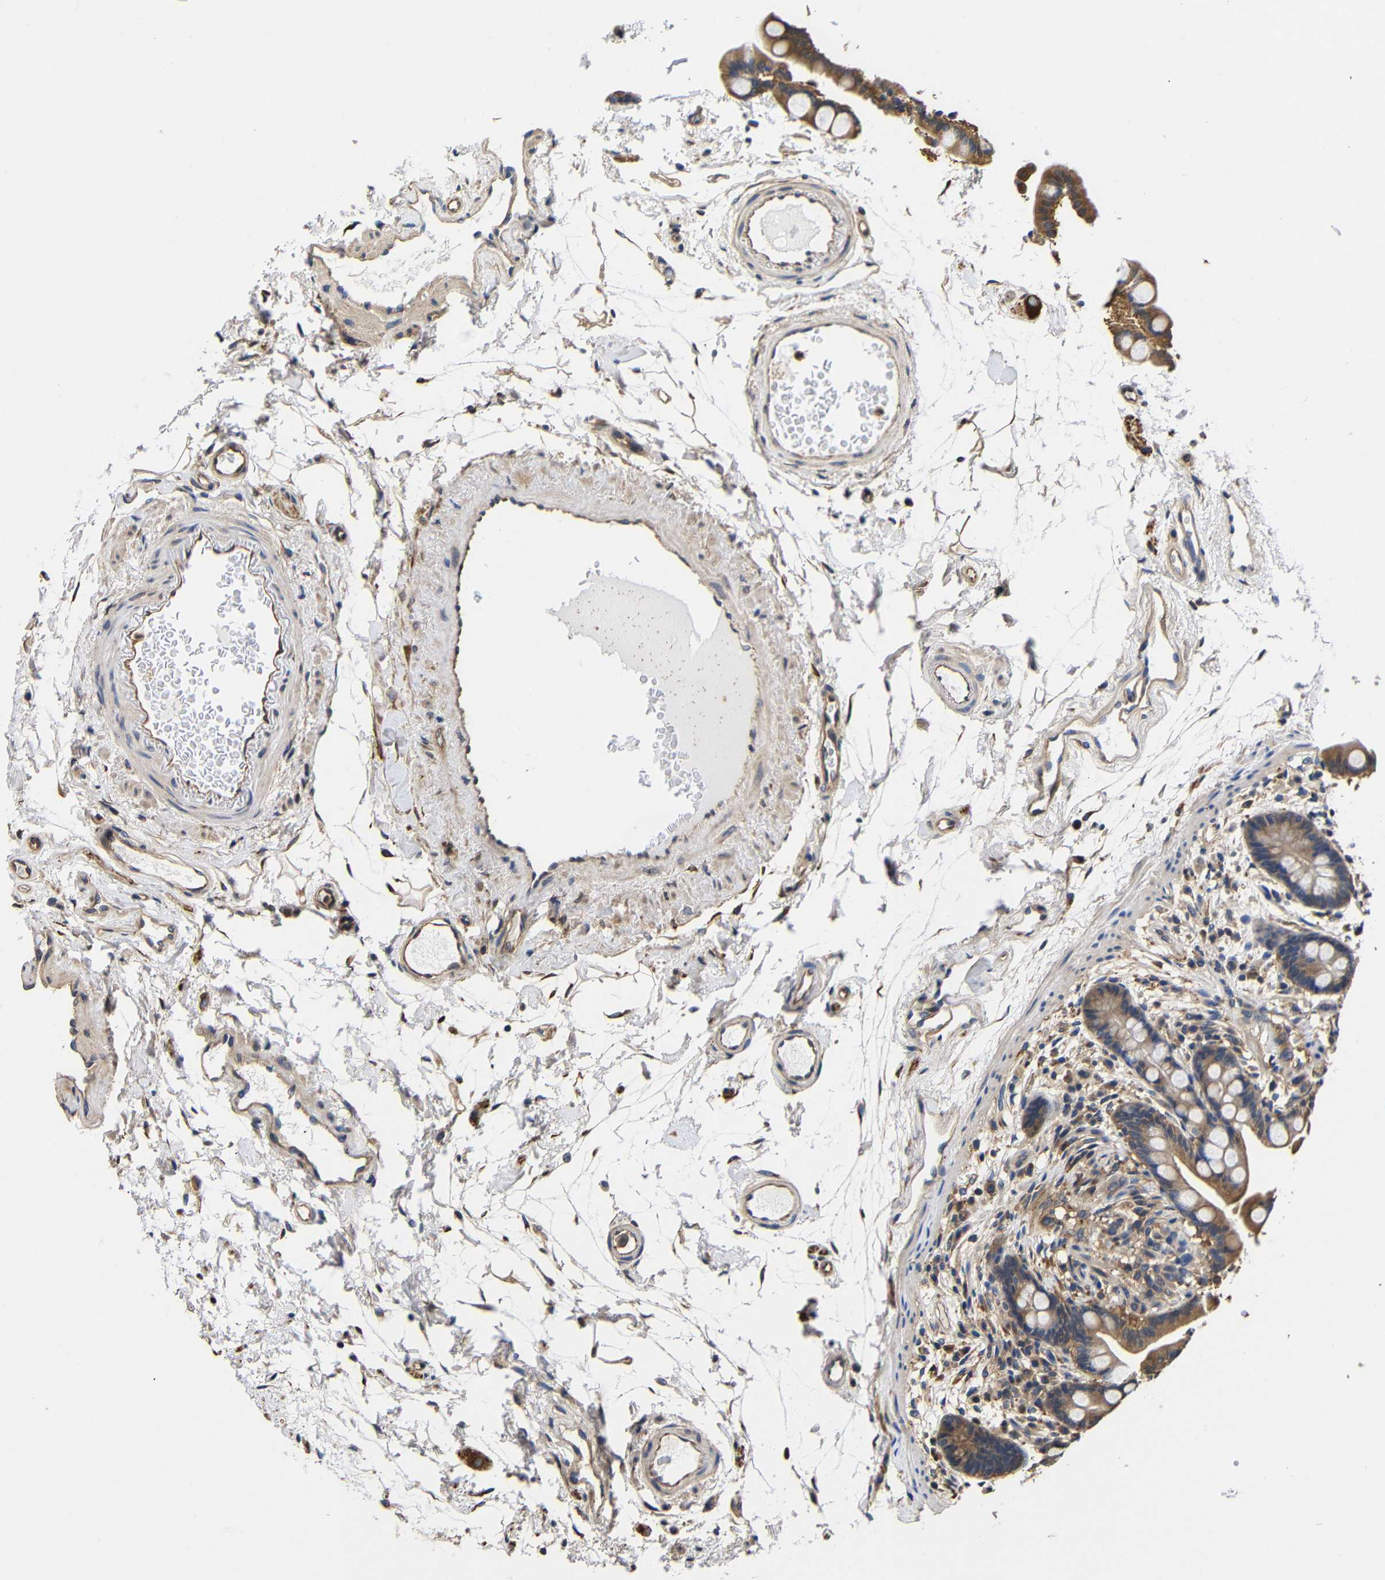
{"staining": {"intensity": "moderate", "quantity": ">75%", "location": "cytoplasmic/membranous"}, "tissue": "colon", "cell_type": "Endothelial cells", "image_type": "normal", "snomed": [{"axis": "morphology", "description": "Normal tissue, NOS"}, {"axis": "topography", "description": "Colon"}], "caption": "Immunohistochemistry (IHC) histopathology image of unremarkable colon: human colon stained using immunohistochemistry (IHC) displays medium levels of moderate protein expression localized specifically in the cytoplasmic/membranous of endothelial cells, appearing as a cytoplasmic/membranous brown color.", "gene": "LRRCC1", "patient": {"sex": "male", "age": 73}}